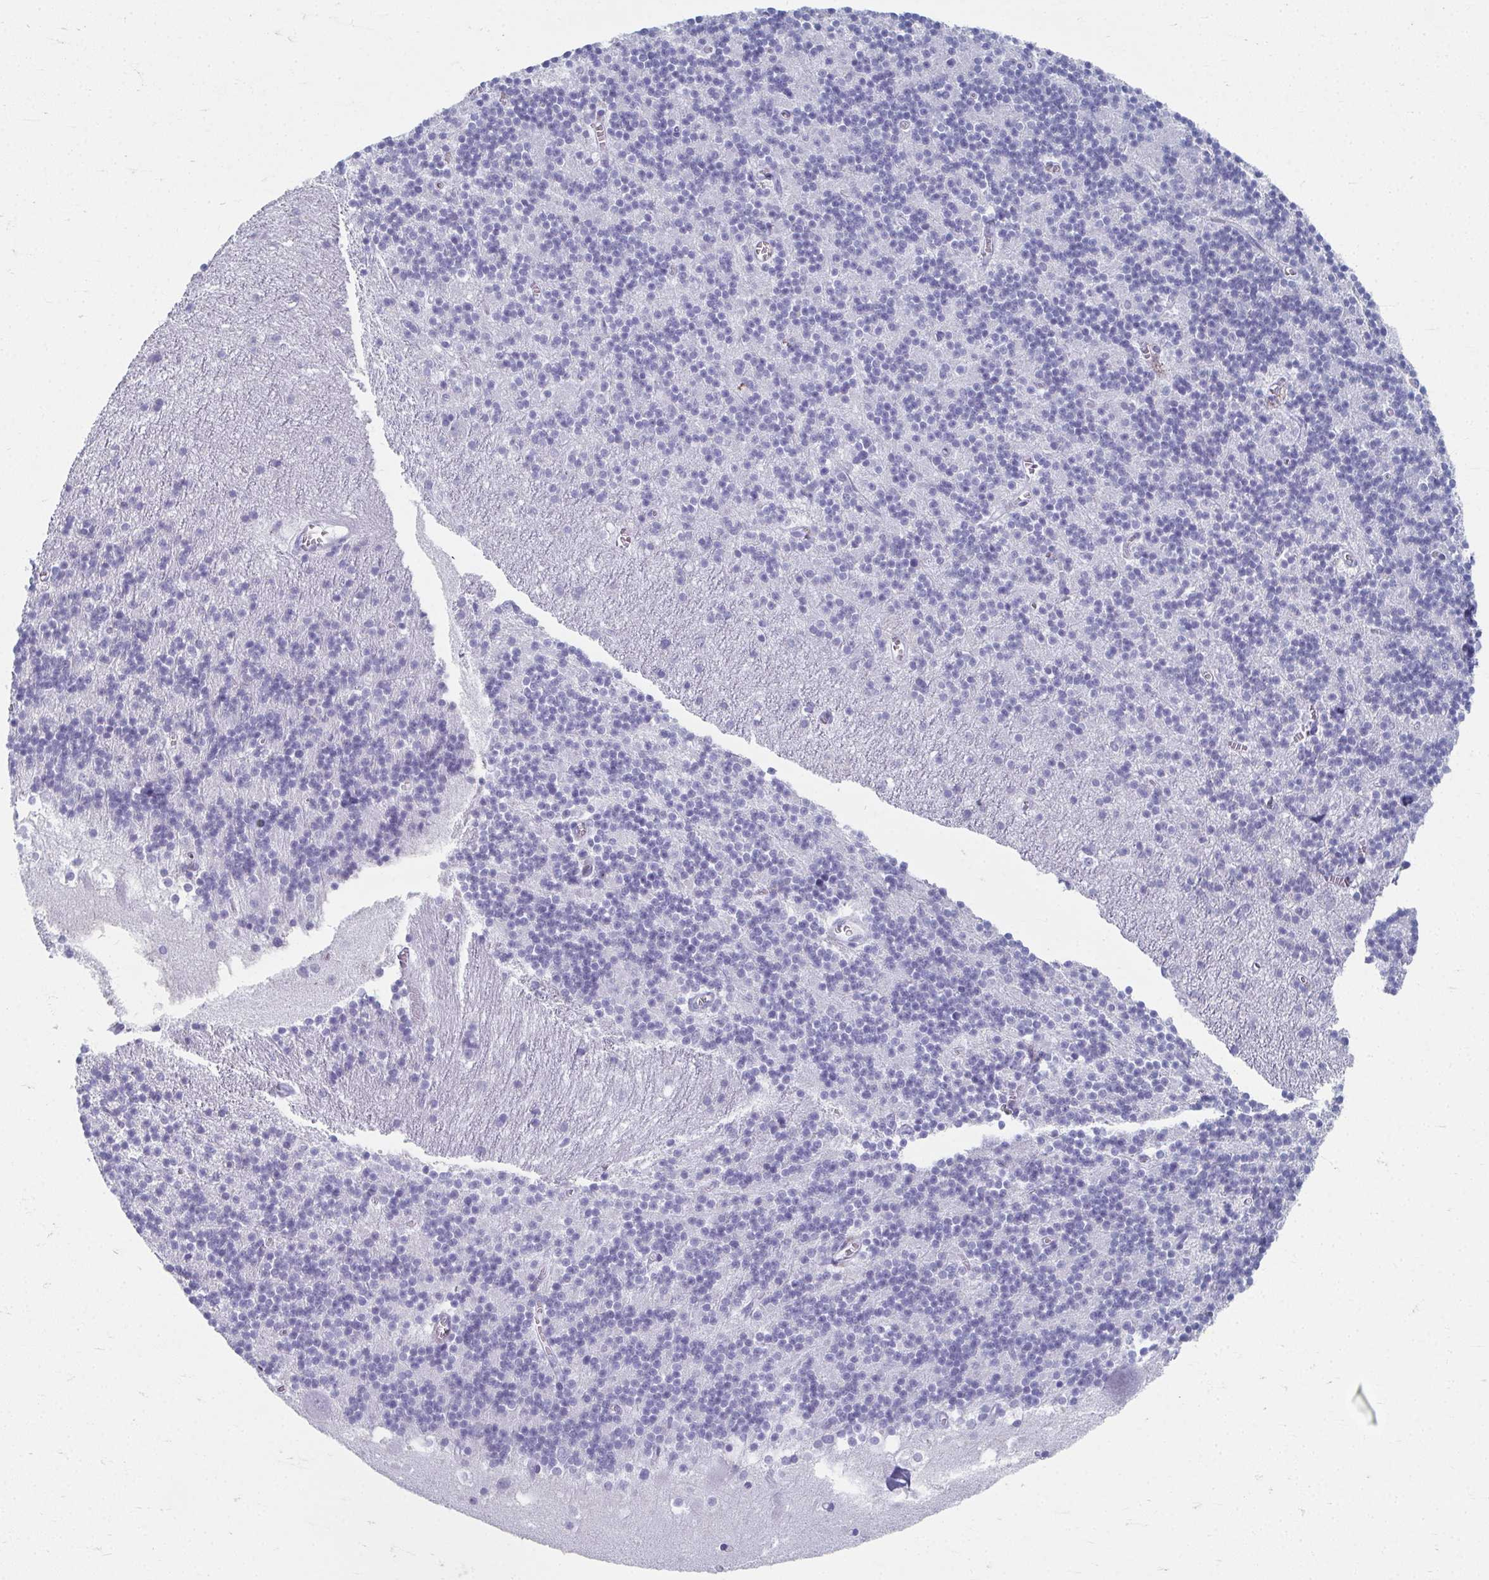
{"staining": {"intensity": "negative", "quantity": "none", "location": "none"}, "tissue": "cerebellum", "cell_type": "Cells in granular layer", "image_type": "normal", "snomed": [{"axis": "morphology", "description": "Normal tissue, NOS"}, {"axis": "topography", "description": "Cerebellum"}], "caption": "The micrograph demonstrates no significant positivity in cells in granular layer of cerebellum.", "gene": "GHRL", "patient": {"sex": "male", "age": 54}}